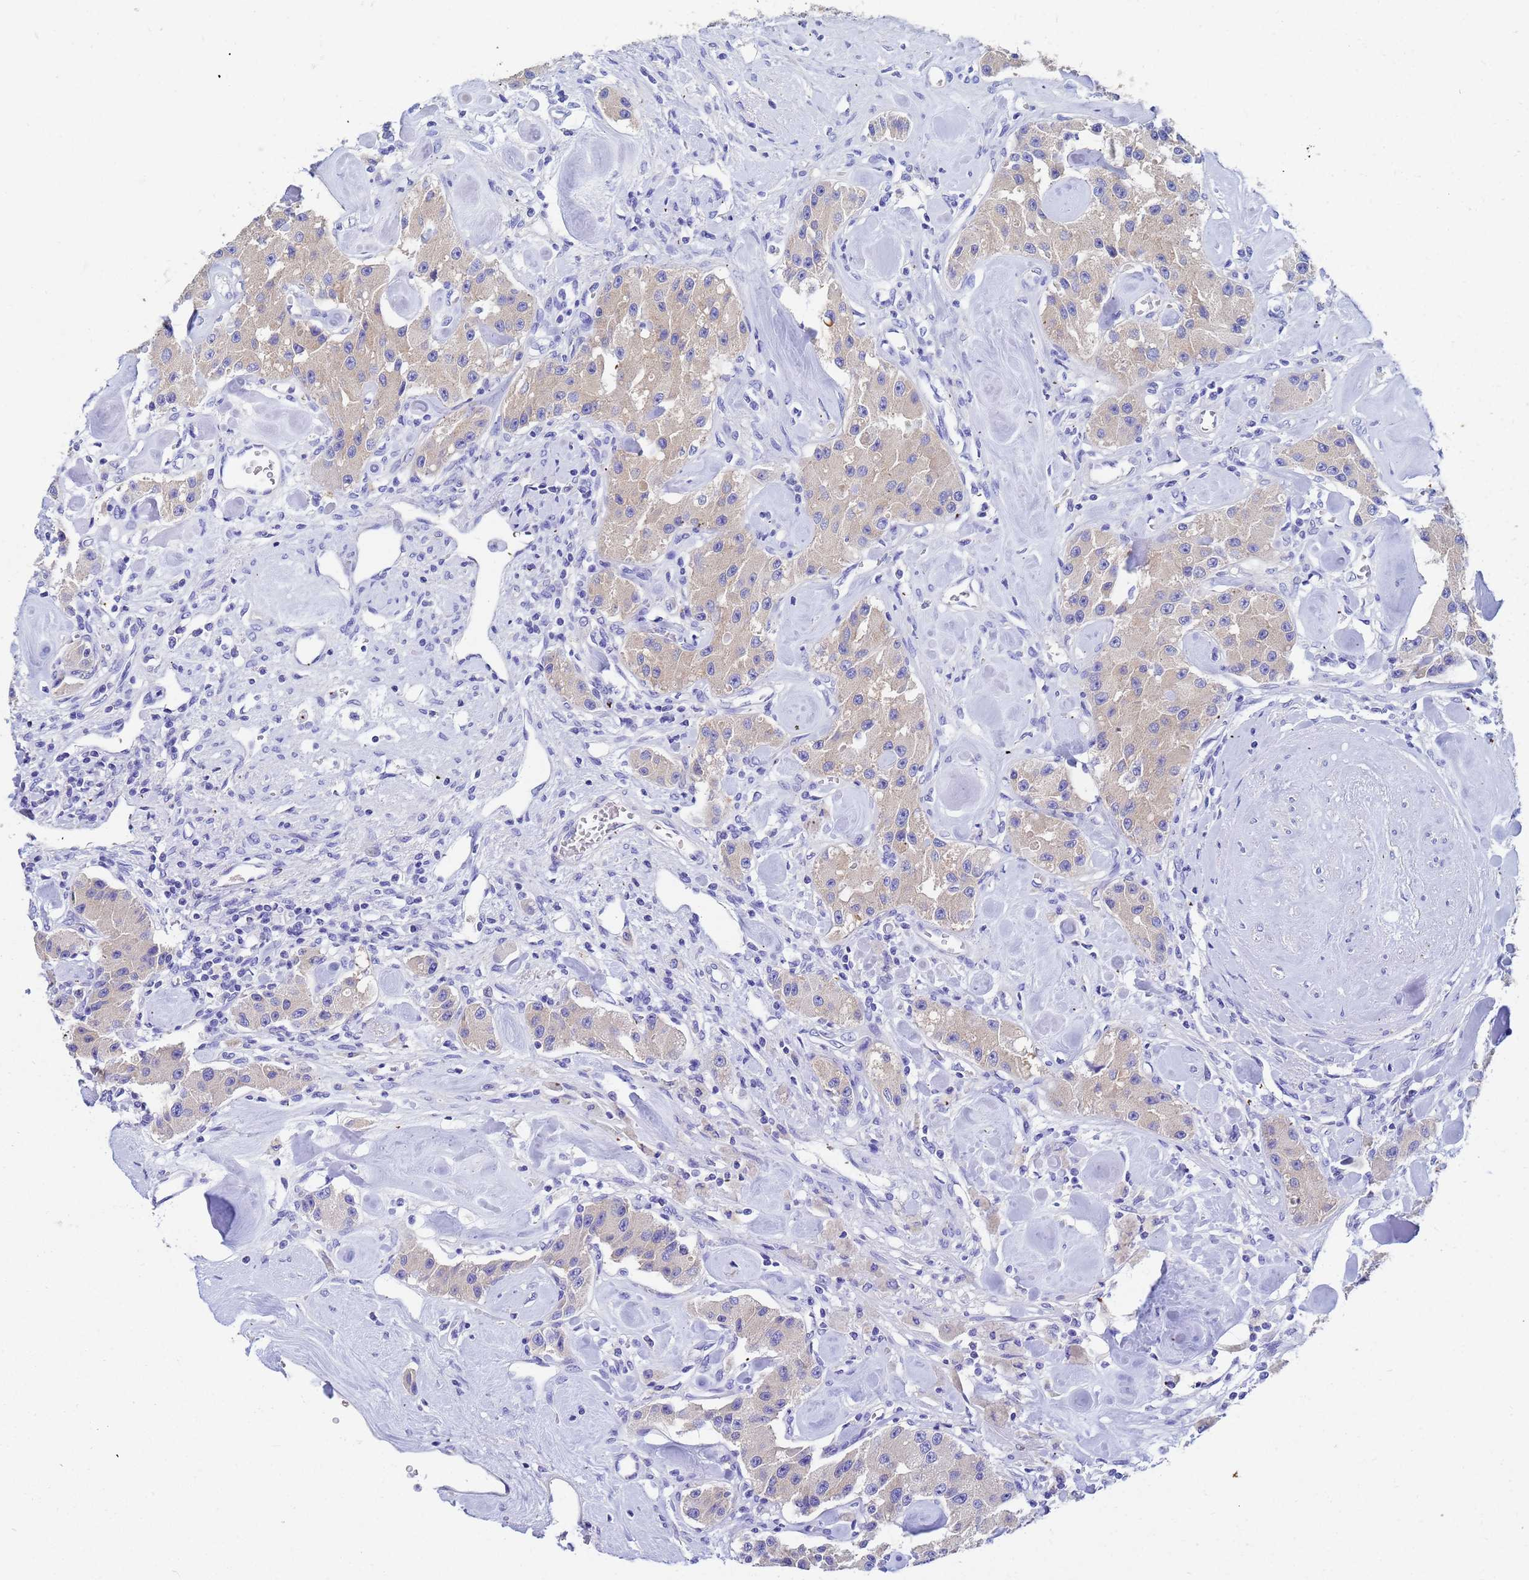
{"staining": {"intensity": "negative", "quantity": "none", "location": "none"}, "tissue": "carcinoid", "cell_type": "Tumor cells", "image_type": "cancer", "snomed": [{"axis": "morphology", "description": "Carcinoid, malignant, NOS"}, {"axis": "topography", "description": "Pancreas"}], "caption": "This histopathology image is of carcinoid stained with immunohistochemistry to label a protein in brown with the nuclei are counter-stained blue. There is no staining in tumor cells. The staining is performed using DAB brown chromogen with nuclei counter-stained in using hematoxylin.", "gene": "UBE2O", "patient": {"sex": "male", "age": 41}}